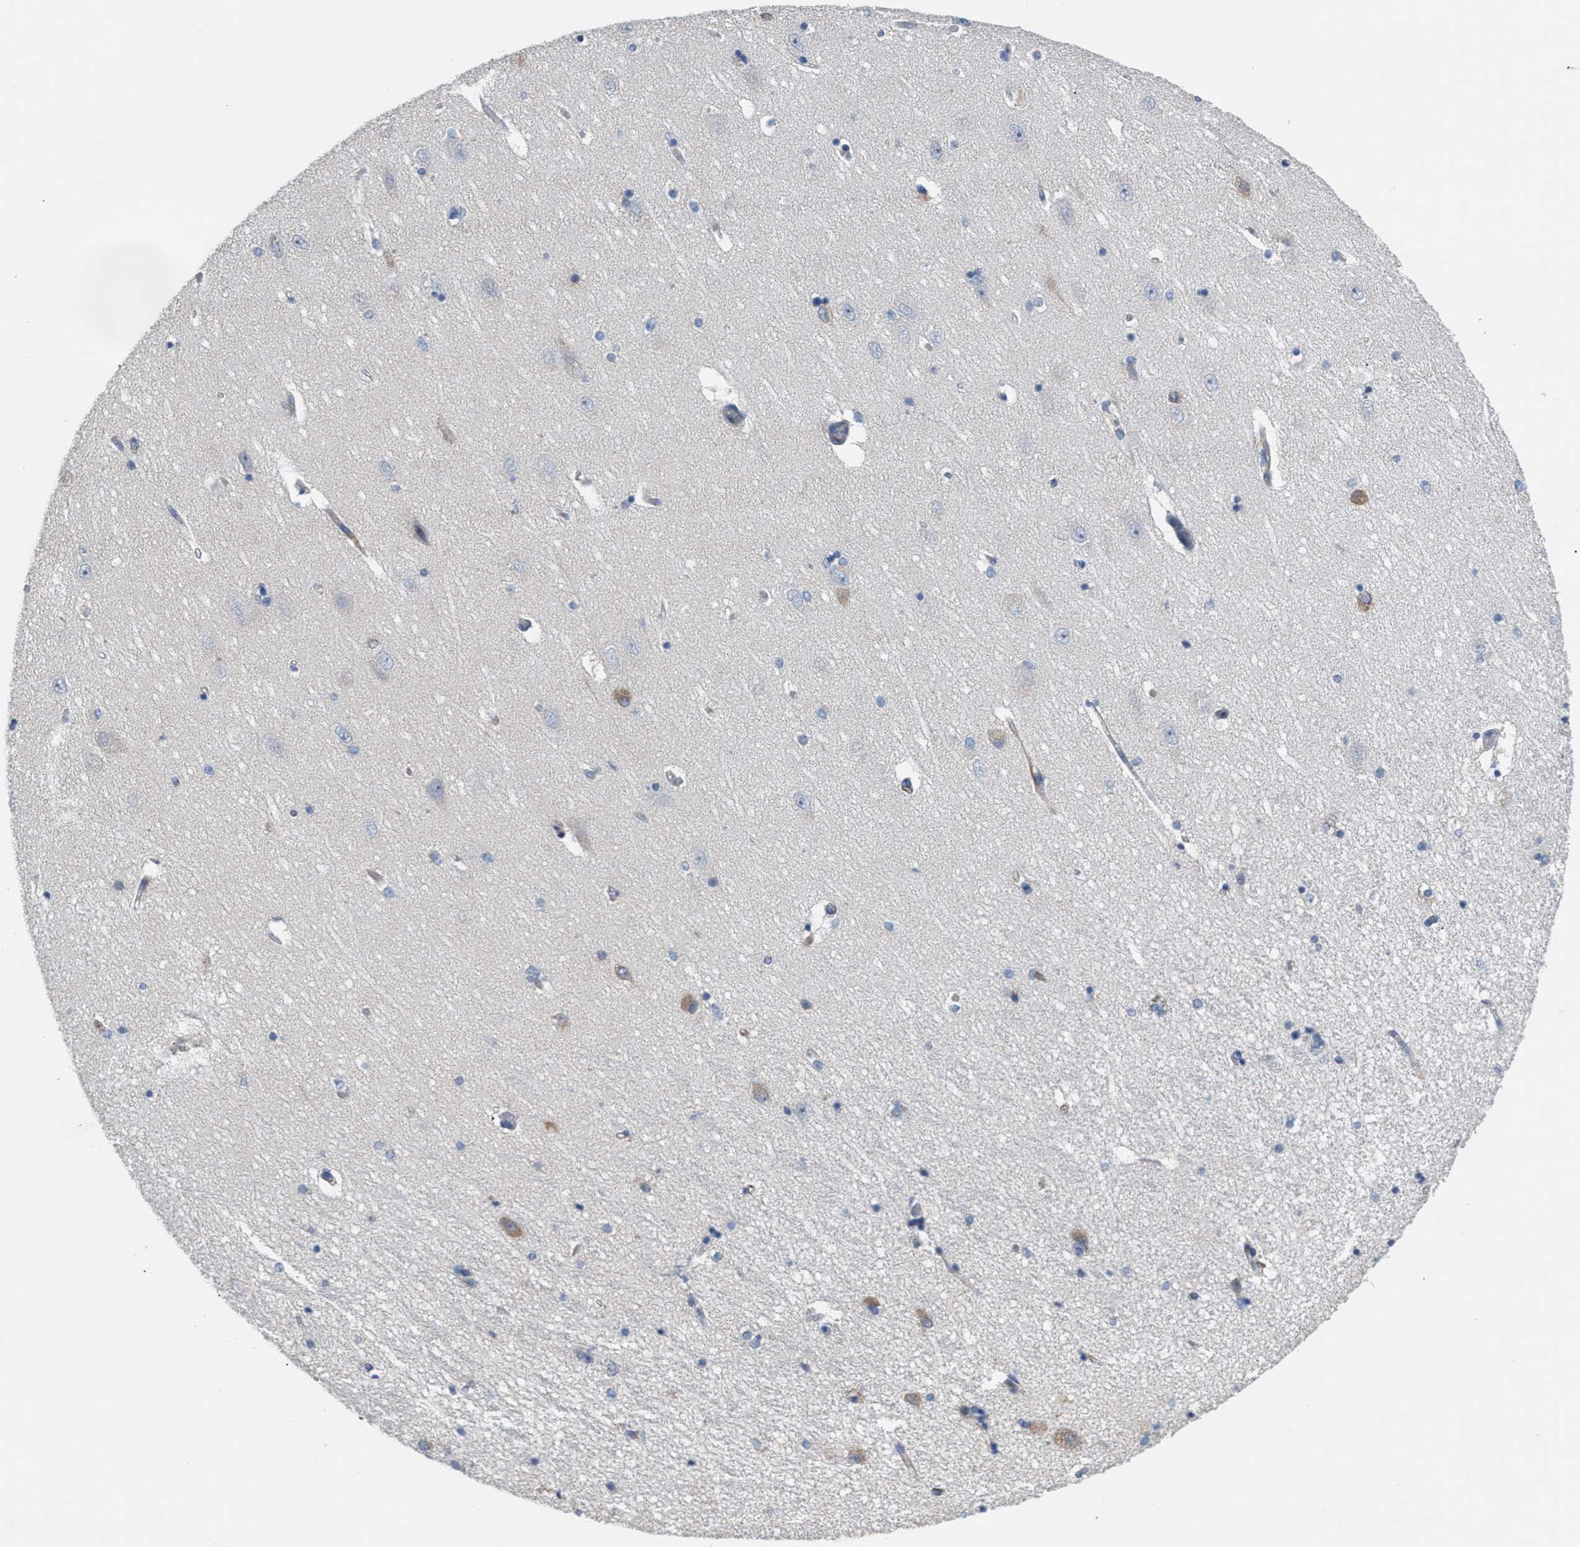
{"staining": {"intensity": "negative", "quantity": "none", "location": "none"}, "tissue": "hippocampus", "cell_type": "Glial cells", "image_type": "normal", "snomed": [{"axis": "morphology", "description": "Normal tissue, NOS"}, {"axis": "topography", "description": "Hippocampus"}], "caption": "Immunohistochemistry of normal hippocampus reveals no expression in glial cells. (Brightfield microscopy of DAB (3,3'-diaminobenzidine) immunohistochemistry (IHC) at high magnification).", "gene": "UBAP2", "patient": {"sex": "female", "age": 54}}